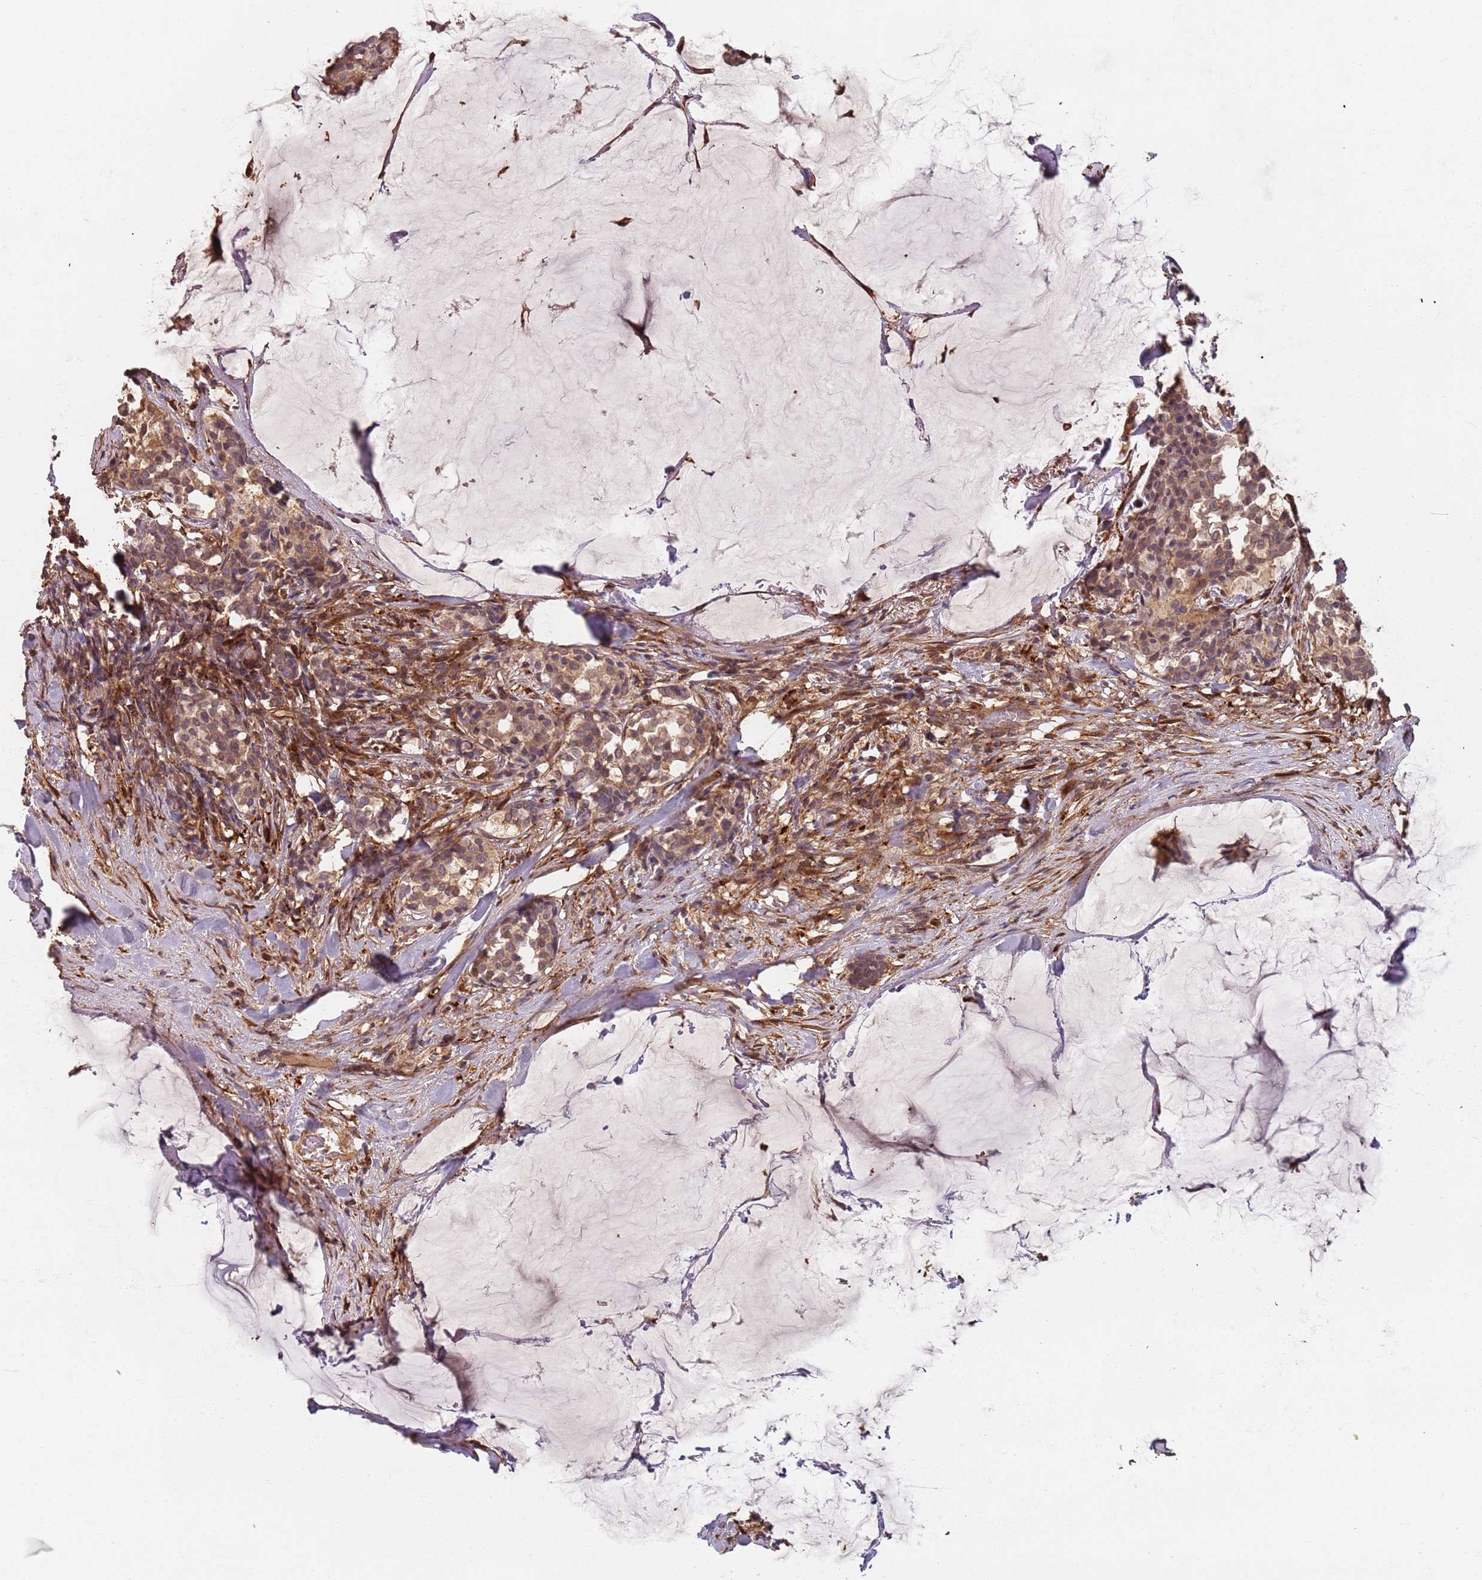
{"staining": {"intensity": "moderate", "quantity": ">75%", "location": "cytoplasmic/membranous"}, "tissue": "breast cancer", "cell_type": "Tumor cells", "image_type": "cancer", "snomed": [{"axis": "morphology", "description": "Duct carcinoma"}, {"axis": "topography", "description": "Breast"}], "caption": "Immunohistochemistry image of neoplastic tissue: human breast cancer stained using immunohistochemistry (IHC) reveals medium levels of moderate protein expression localized specifically in the cytoplasmic/membranous of tumor cells, appearing as a cytoplasmic/membranous brown color.", "gene": "SDCCAG8", "patient": {"sex": "female", "age": 93}}